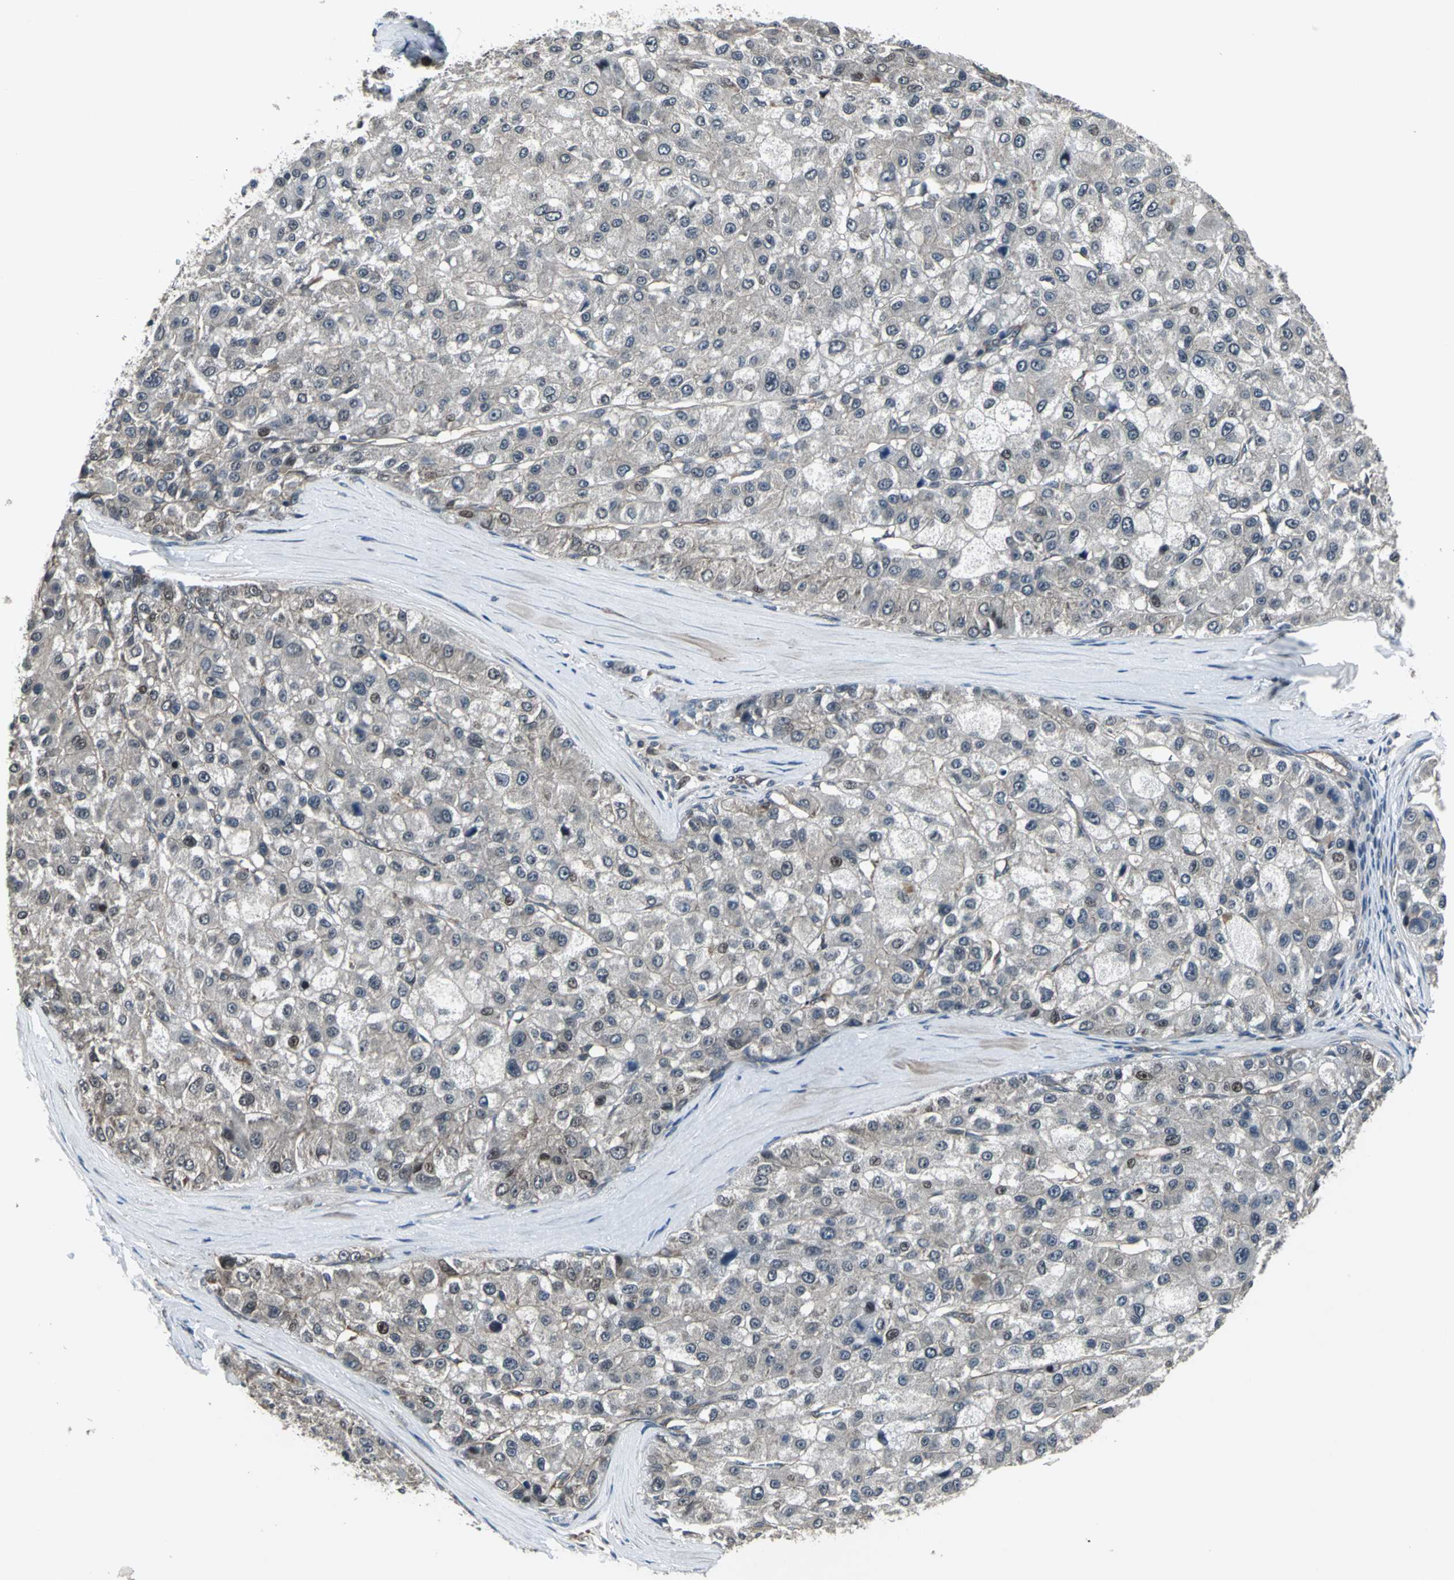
{"staining": {"intensity": "weak", "quantity": "<25%", "location": "nuclear"}, "tissue": "liver cancer", "cell_type": "Tumor cells", "image_type": "cancer", "snomed": [{"axis": "morphology", "description": "Carcinoma, Hepatocellular, NOS"}, {"axis": "topography", "description": "Liver"}], "caption": "High magnification brightfield microscopy of liver cancer stained with DAB (brown) and counterstained with hematoxylin (blue): tumor cells show no significant positivity.", "gene": "PFDN1", "patient": {"sex": "male", "age": 80}}